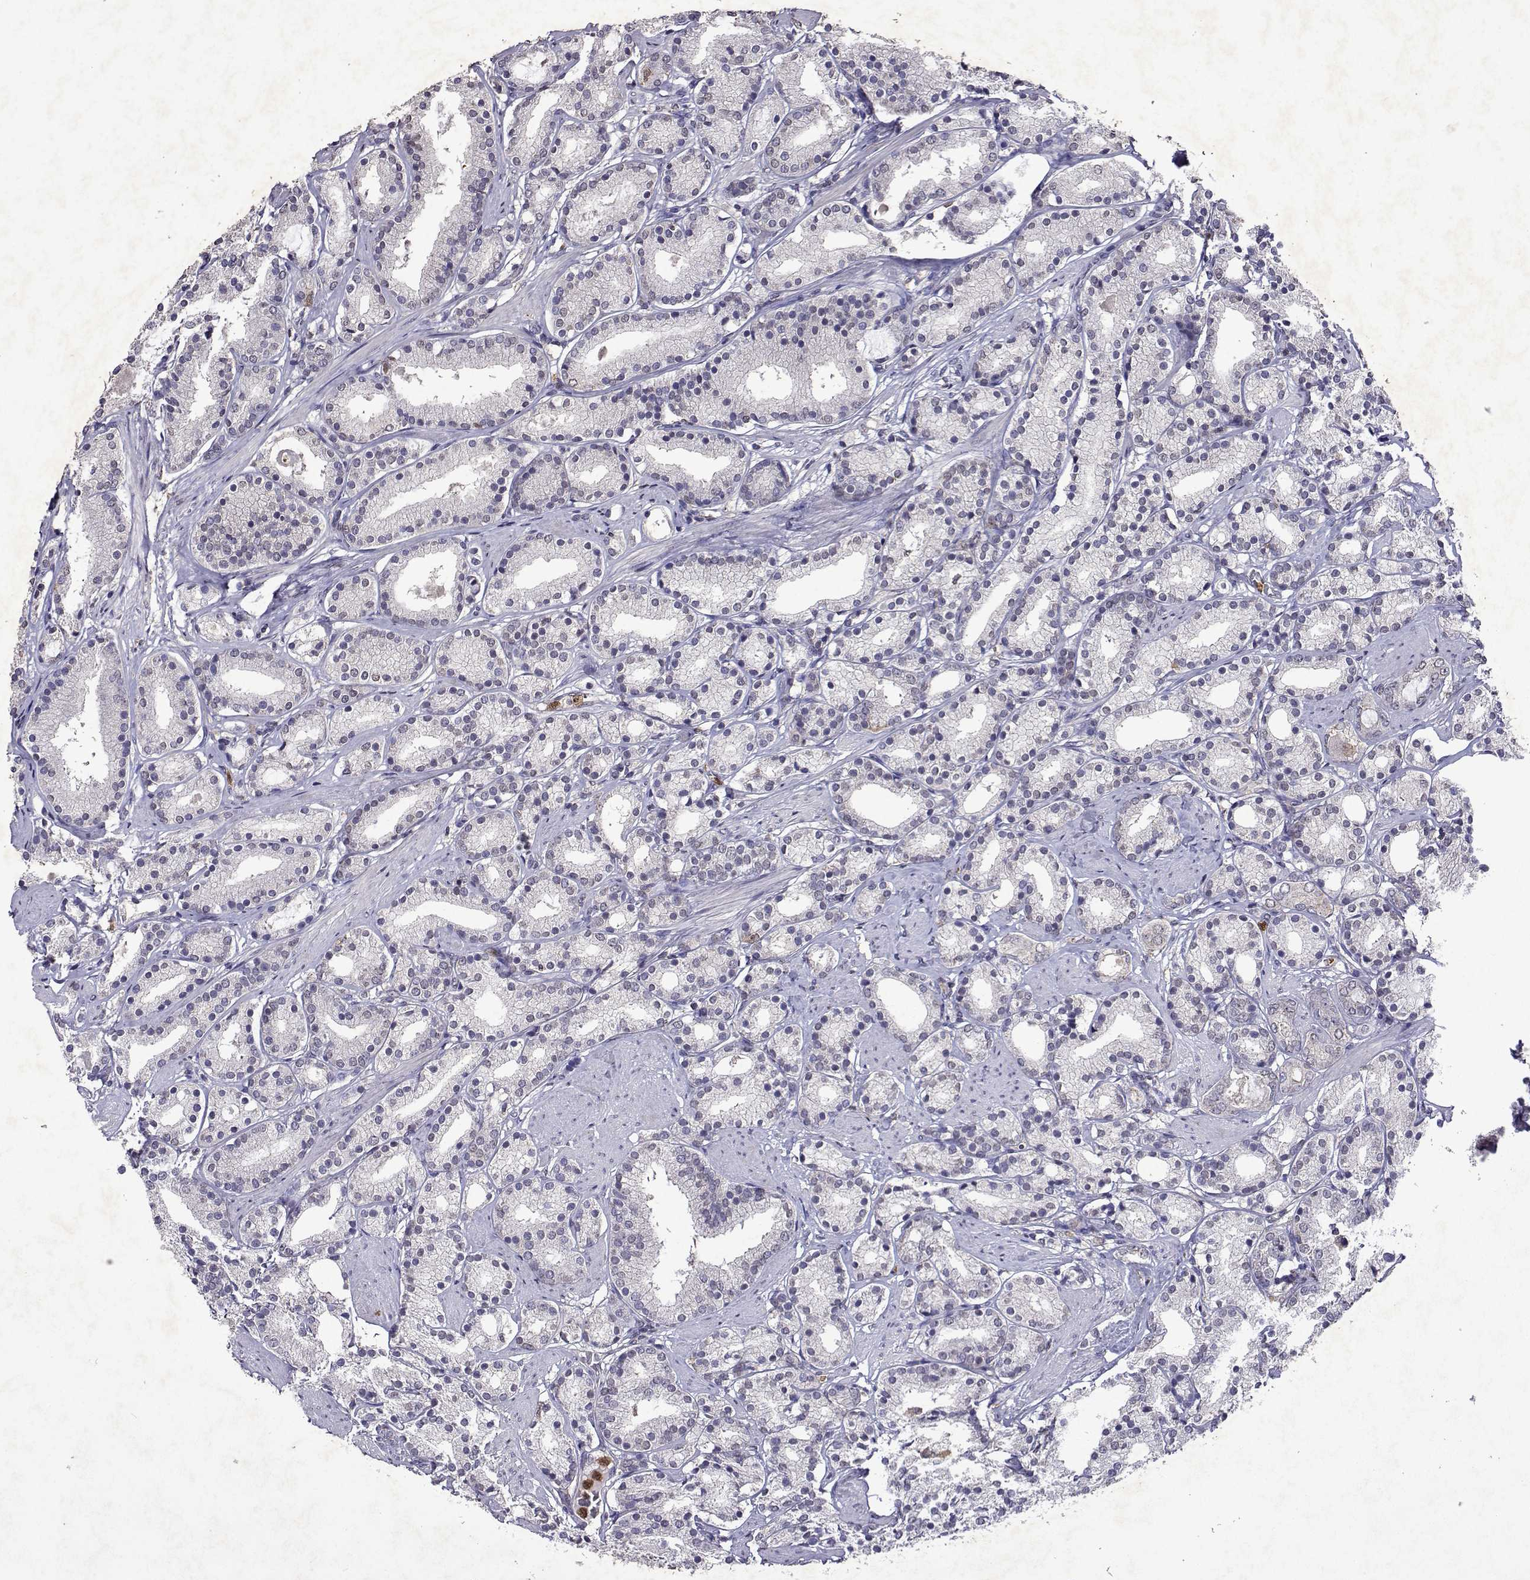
{"staining": {"intensity": "negative", "quantity": "none", "location": "none"}, "tissue": "prostate cancer", "cell_type": "Tumor cells", "image_type": "cancer", "snomed": [{"axis": "morphology", "description": "Adenocarcinoma, High grade"}, {"axis": "topography", "description": "Prostate"}], "caption": "This is a histopathology image of IHC staining of prostate cancer (adenocarcinoma (high-grade)), which shows no positivity in tumor cells. (Stains: DAB (3,3'-diaminobenzidine) IHC with hematoxylin counter stain, Microscopy: brightfield microscopy at high magnification).", "gene": "APAF1", "patient": {"sex": "male", "age": 63}}